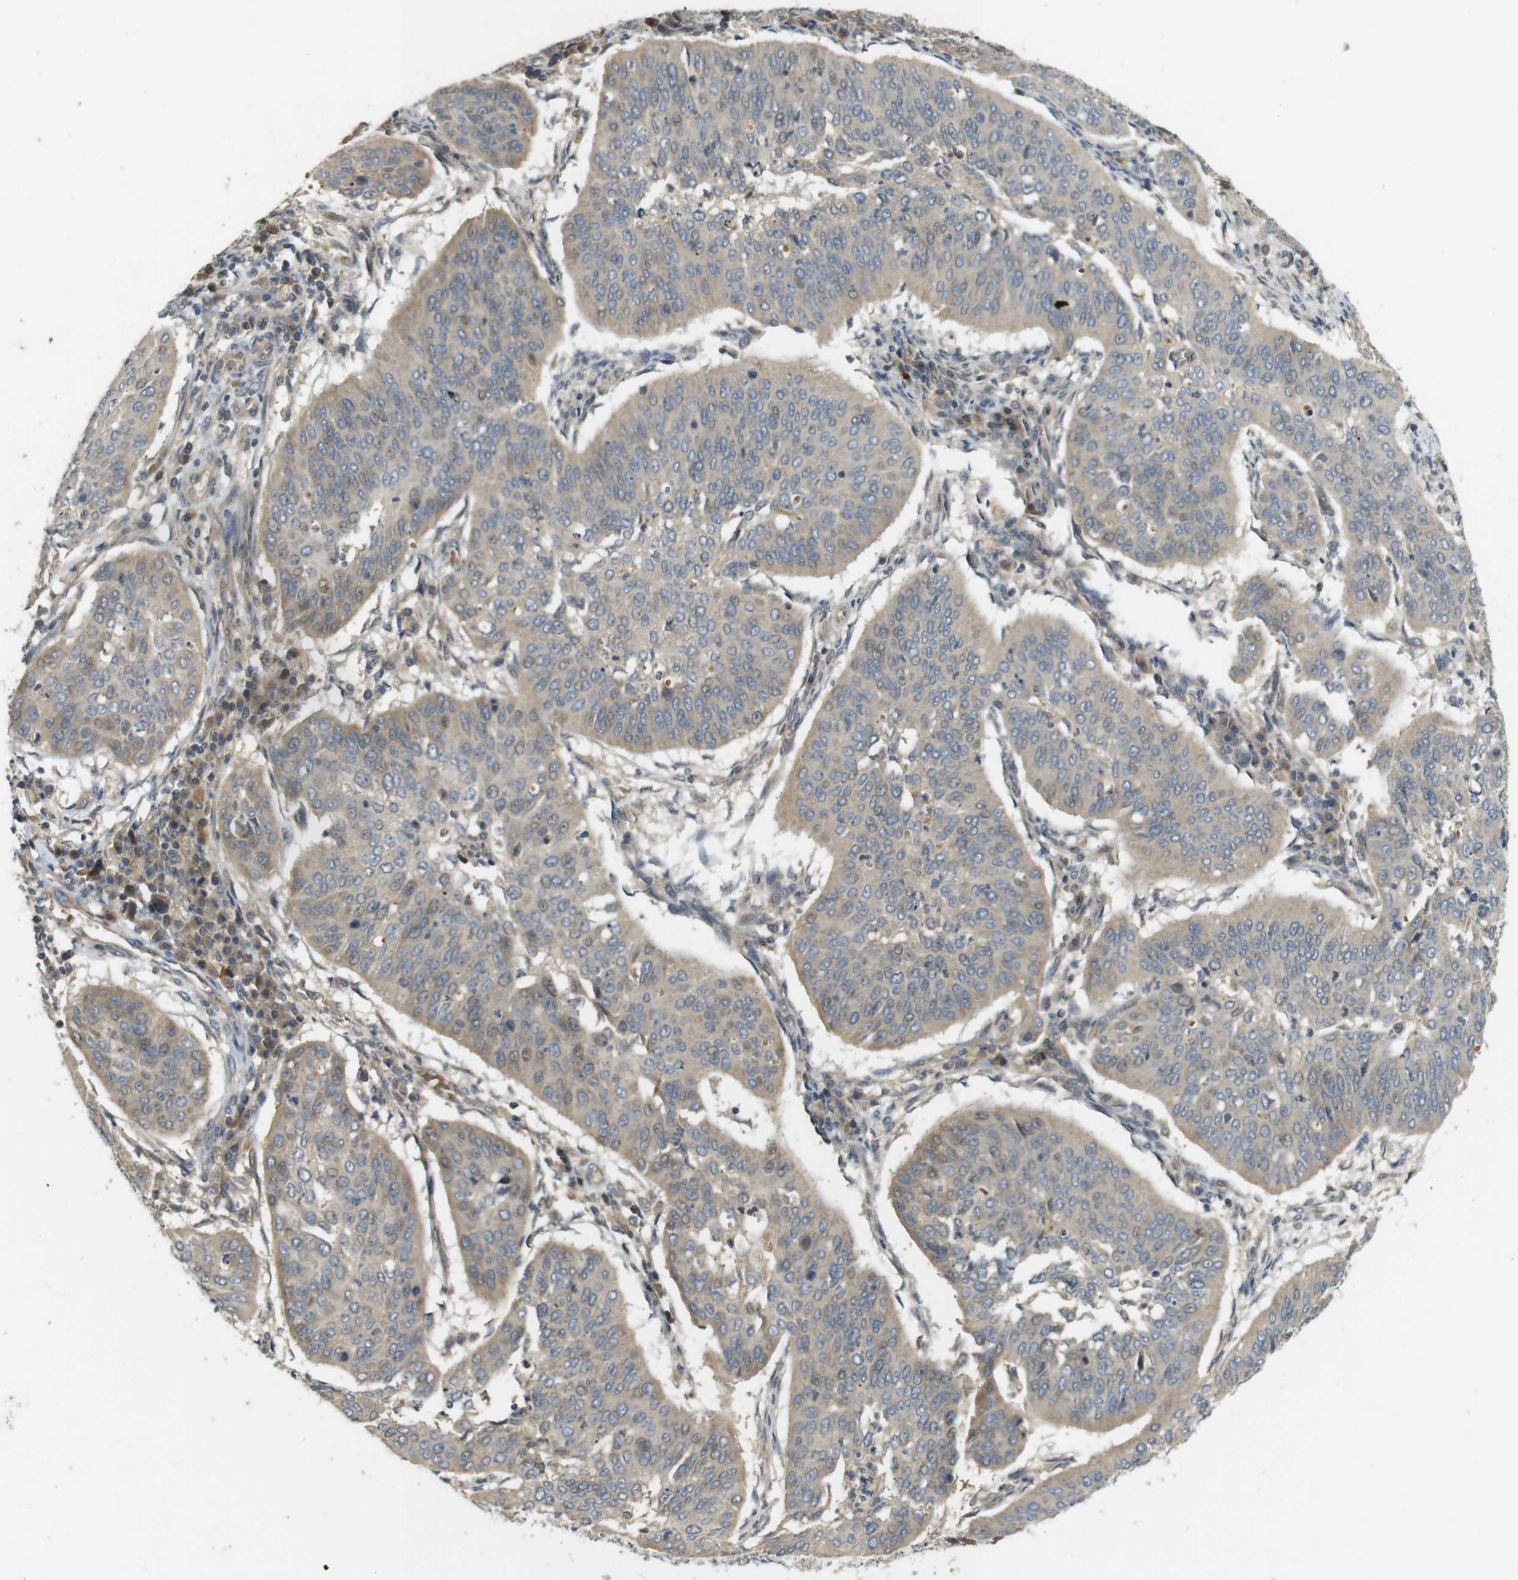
{"staining": {"intensity": "weak", "quantity": ">75%", "location": "cytoplasmic/membranous"}, "tissue": "cervical cancer", "cell_type": "Tumor cells", "image_type": "cancer", "snomed": [{"axis": "morphology", "description": "Normal tissue, NOS"}, {"axis": "morphology", "description": "Squamous cell carcinoma, NOS"}, {"axis": "topography", "description": "Cervix"}], "caption": "Immunohistochemical staining of cervical squamous cell carcinoma shows low levels of weak cytoplasmic/membranous positivity in about >75% of tumor cells. The staining was performed using DAB, with brown indicating positive protein expression. Nuclei are stained blue with hematoxylin.", "gene": "CLTC", "patient": {"sex": "female", "age": 39}}